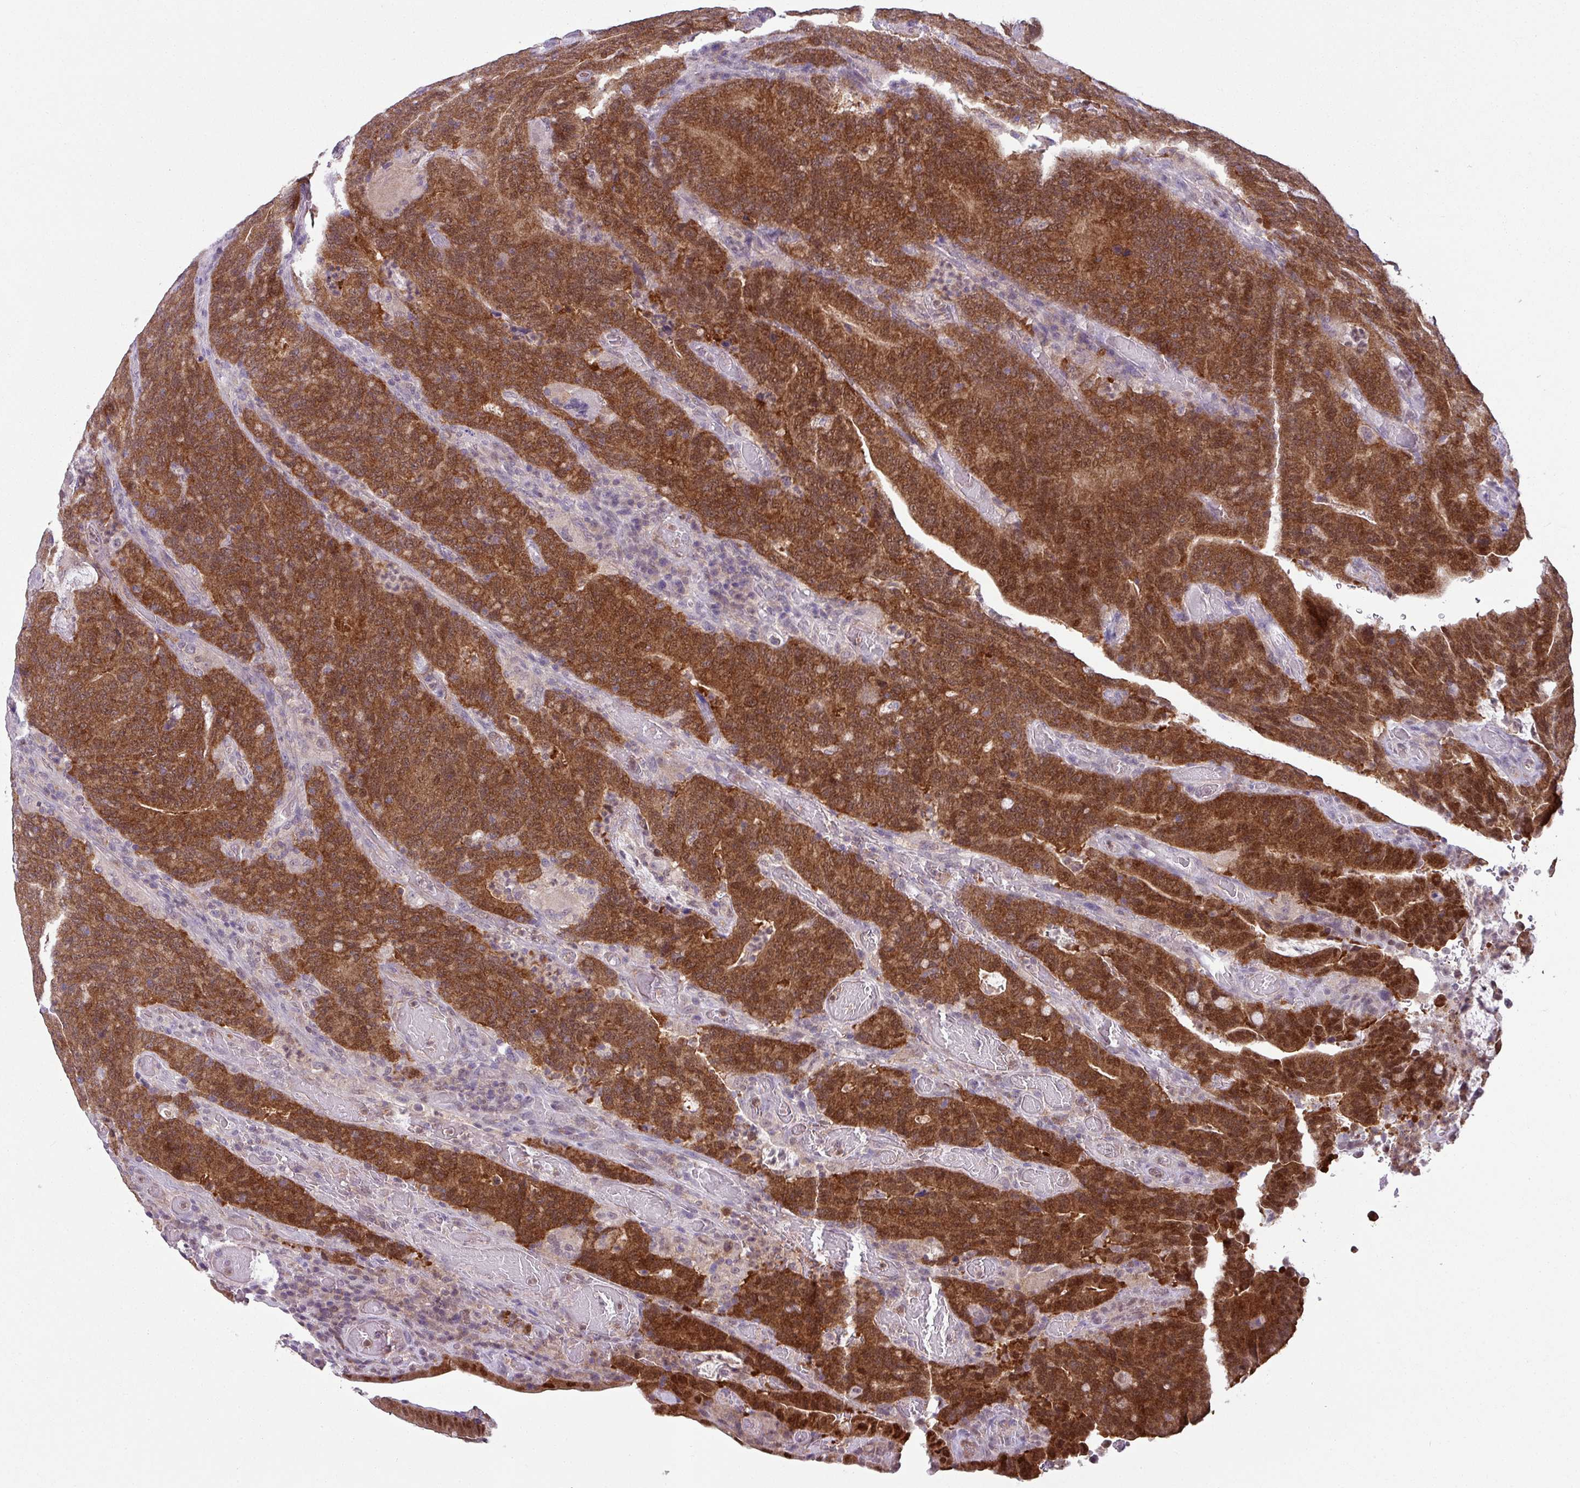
{"staining": {"intensity": "strong", "quantity": ">75%", "location": "cytoplasmic/membranous,nuclear"}, "tissue": "colorectal cancer", "cell_type": "Tumor cells", "image_type": "cancer", "snomed": [{"axis": "morphology", "description": "Normal tissue, NOS"}, {"axis": "morphology", "description": "Adenocarcinoma, NOS"}, {"axis": "topography", "description": "Colon"}], "caption": "Colorectal adenocarcinoma stained for a protein displays strong cytoplasmic/membranous and nuclear positivity in tumor cells. (DAB IHC with brightfield microscopy, high magnification).", "gene": "TTLL12", "patient": {"sex": "female", "age": 75}}